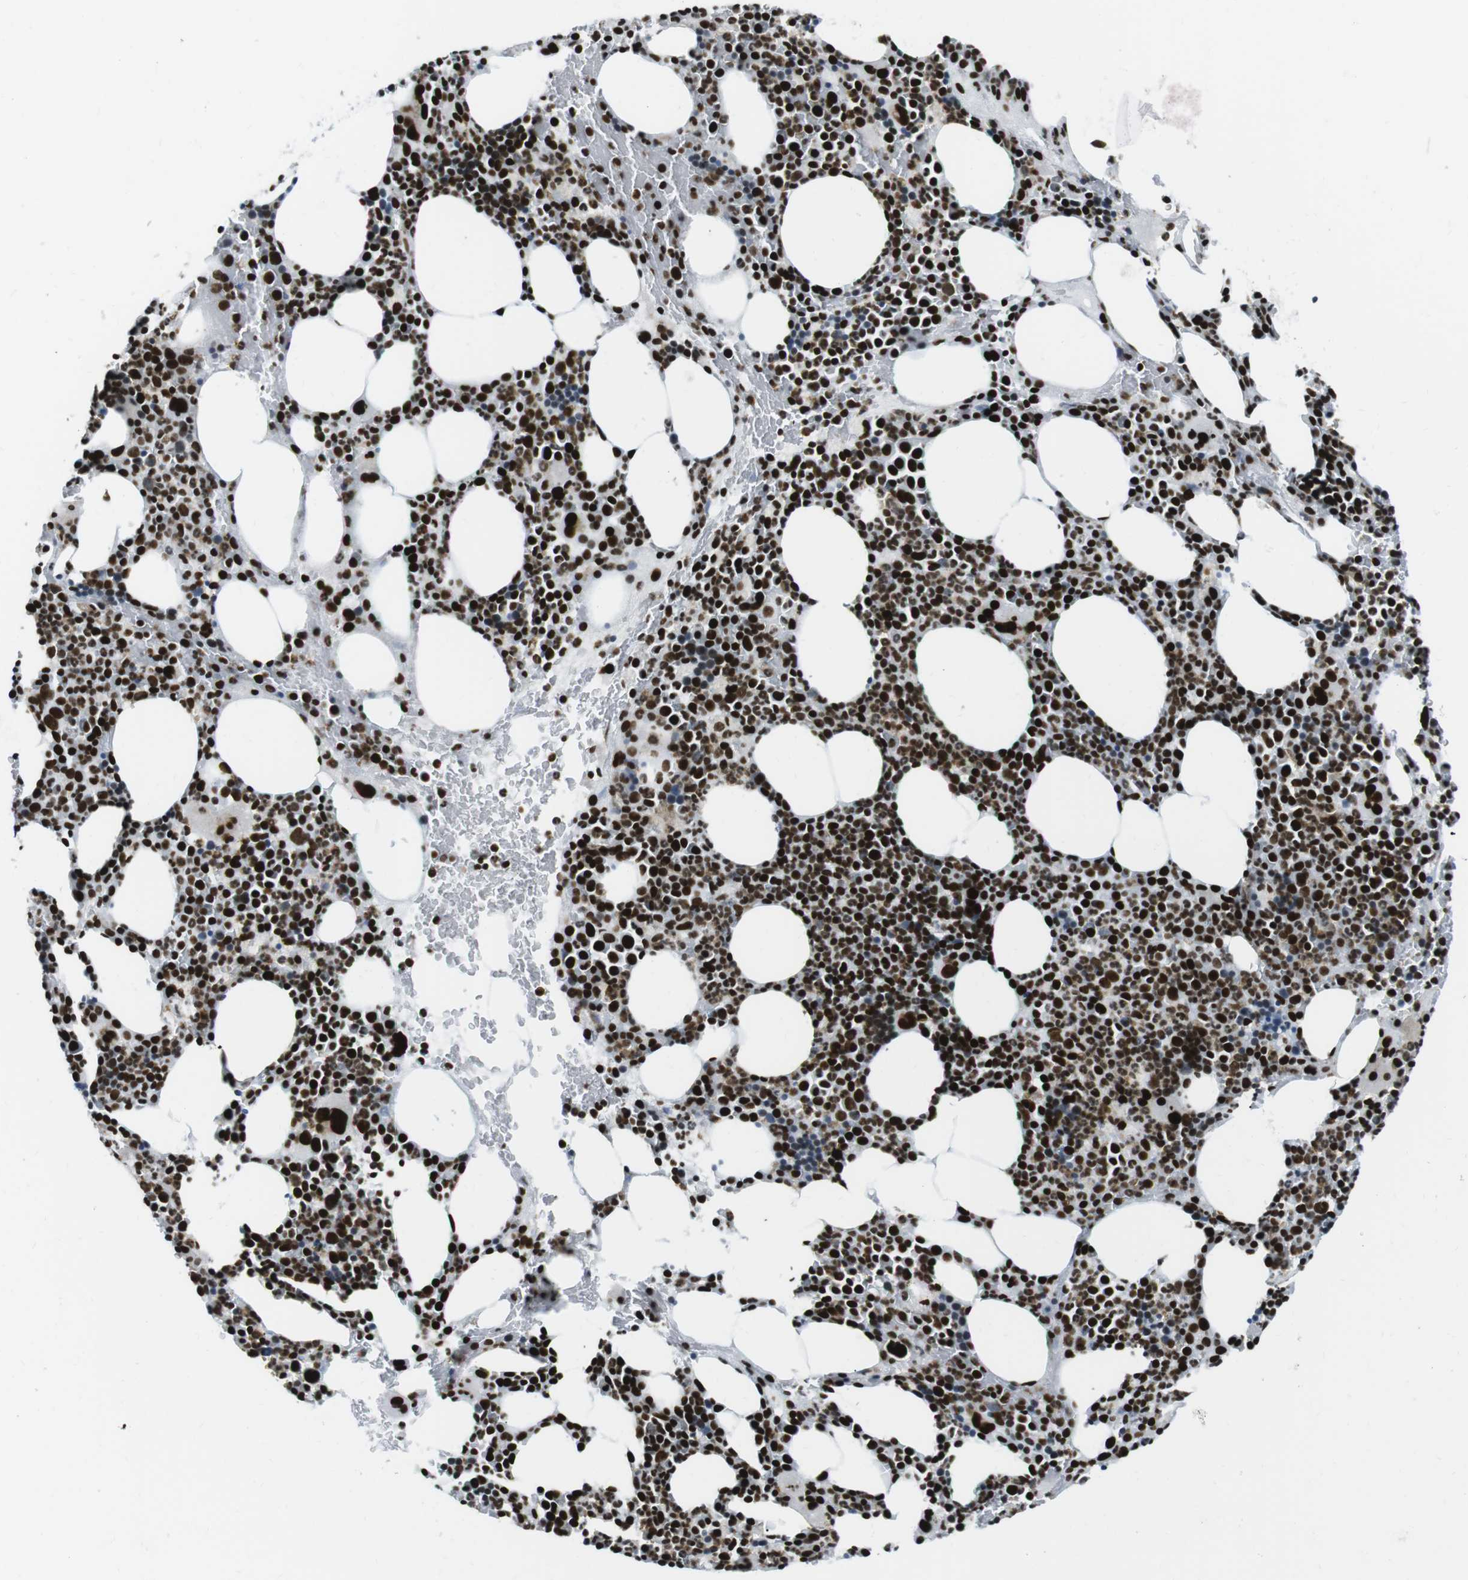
{"staining": {"intensity": "strong", "quantity": ">75%", "location": "nuclear"}, "tissue": "bone marrow", "cell_type": "Hematopoietic cells", "image_type": "normal", "snomed": [{"axis": "morphology", "description": "Normal tissue, NOS"}, {"axis": "morphology", "description": "Inflammation, NOS"}, {"axis": "topography", "description": "Bone marrow"}], "caption": "A high-resolution micrograph shows immunohistochemistry staining of normal bone marrow, which shows strong nuclear positivity in about >75% of hematopoietic cells. (Stains: DAB (3,3'-diaminobenzidine) in brown, nuclei in blue, Microscopy: brightfield microscopy at high magnification).", "gene": "ARID1A", "patient": {"sex": "male", "age": 73}}